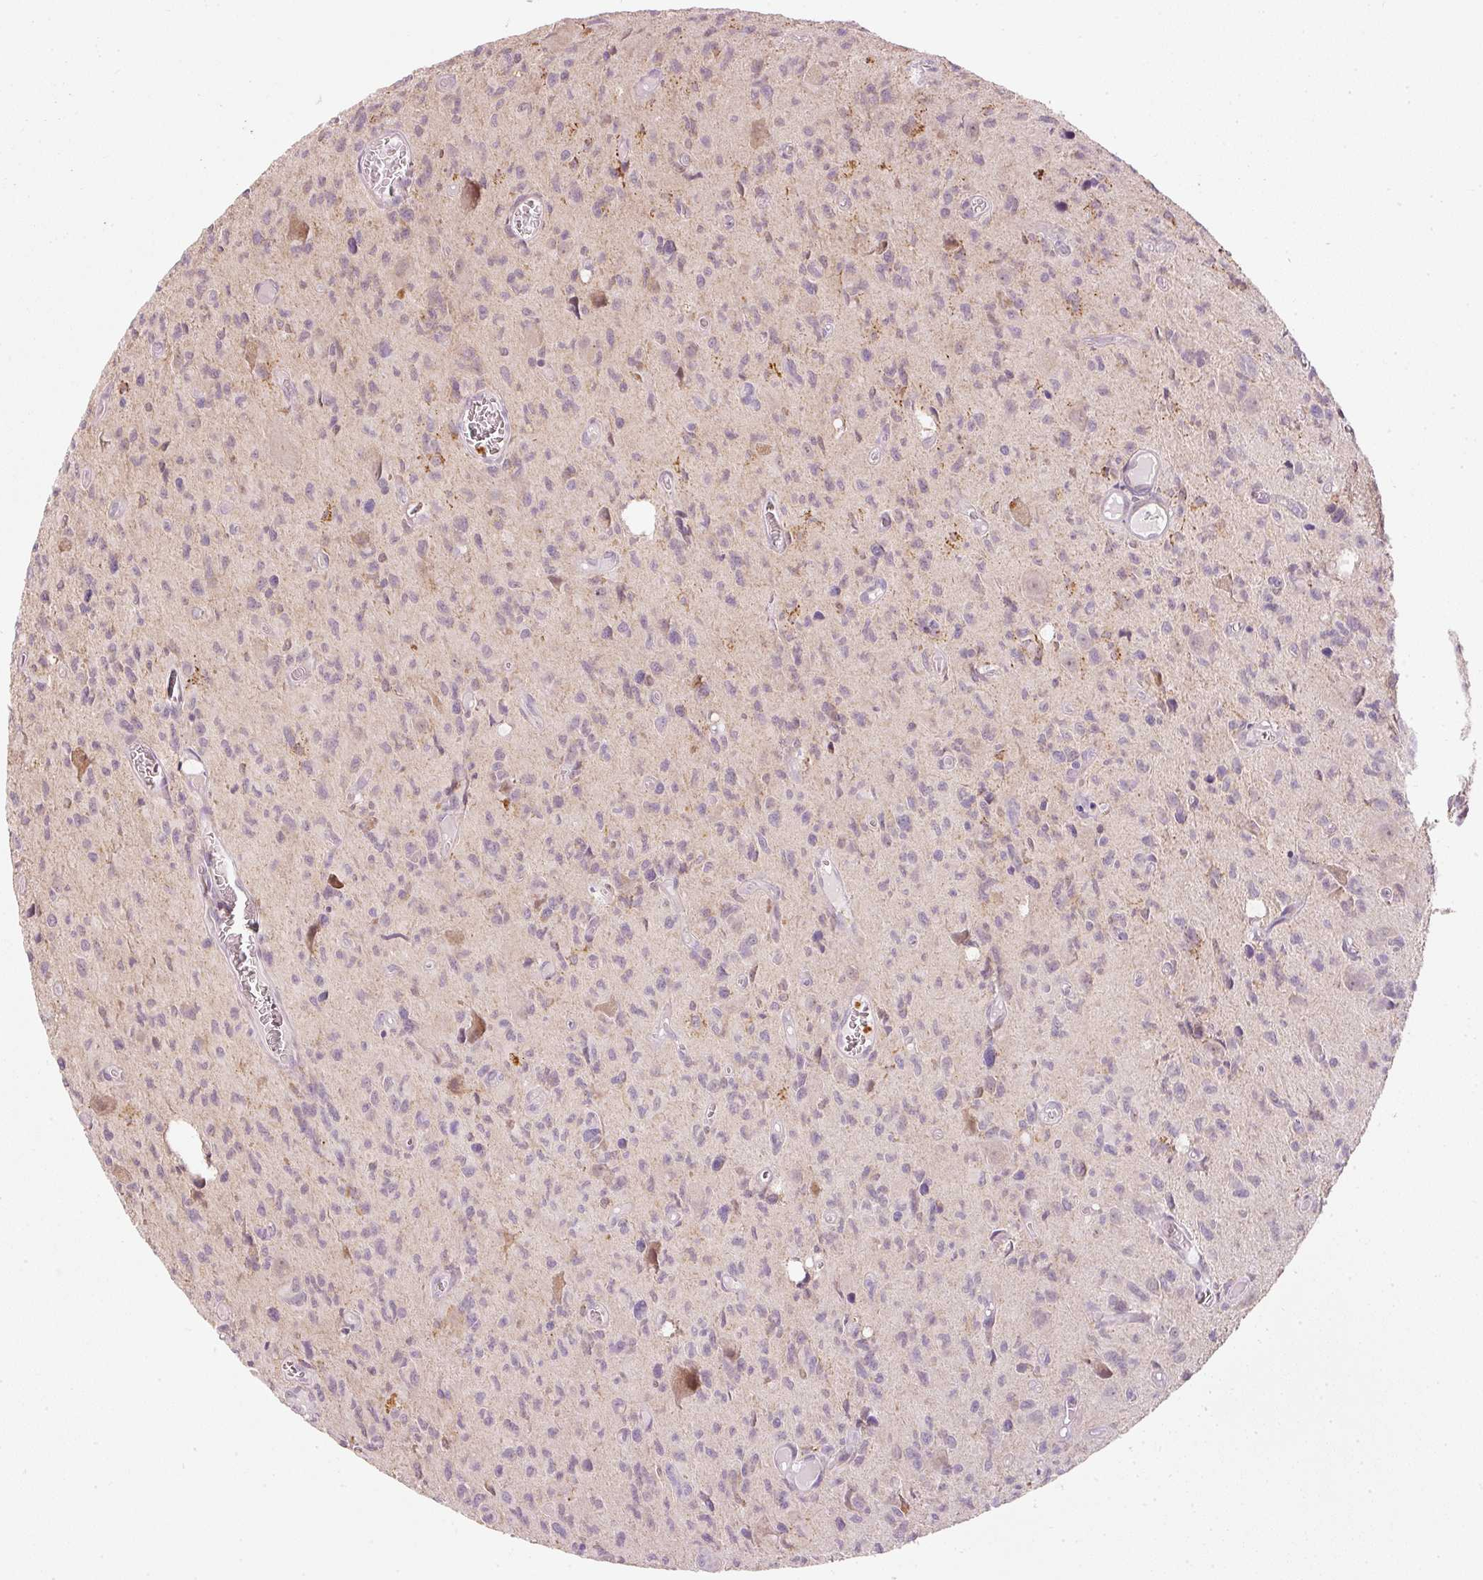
{"staining": {"intensity": "weak", "quantity": "<25%", "location": "cytoplasmic/membranous"}, "tissue": "glioma", "cell_type": "Tumor cells", "image_type": "cancer", "snomed": [{"axis": "morphology", "description": "Glioma, malignant, High grade"}, {"axis": "topography", "description": "Brain"}], "caption": "This is an IHC image of high-grade glioma (malignant). There is no positivity in tumor cells.", "gene": "MTHFD1L", "patient": {"sex": "male", "age": 76}}